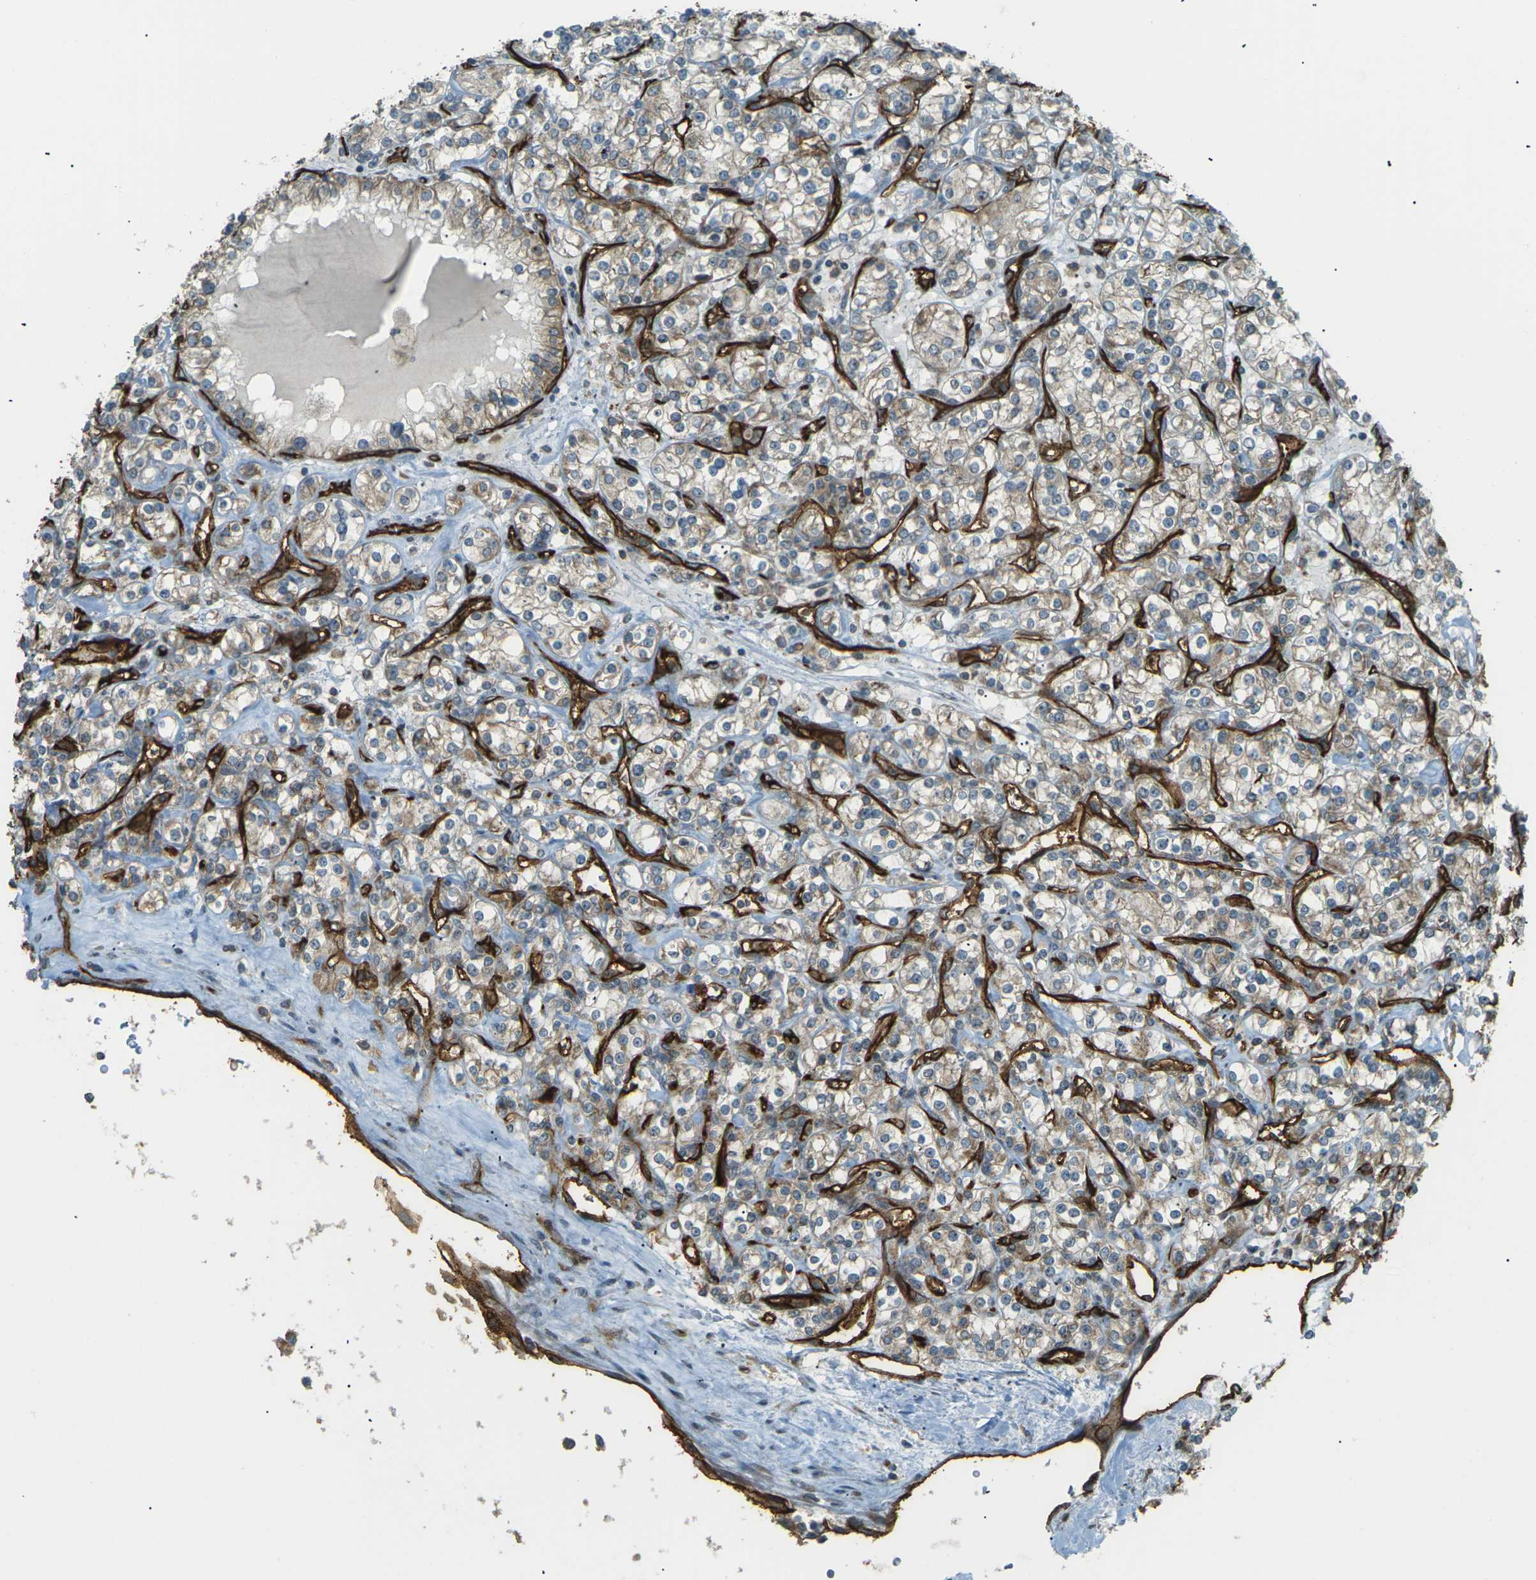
{"staining": {"intensity": "moderate", "quantity": "25%-75%", "location": "cytoplasmic/membranous"}, "tissue": "renal cancer", "cell_type": "Tumor cells", "image_type": "cancer", "snomed": [{"axis": "morphology", "description": "Adenocarcinoma, NOS"}, {"axis": "topography", "description": "Kidney"}], "caption": "Adenocarcinoma (renal) tissue displays moderate cytoplasmic/membranous staining in approximately 25%-75% of tumor cells, visualized by immunohistochemistry.", "gene": "S1PR1", "patient": {"sex": "male", "age": 77}}